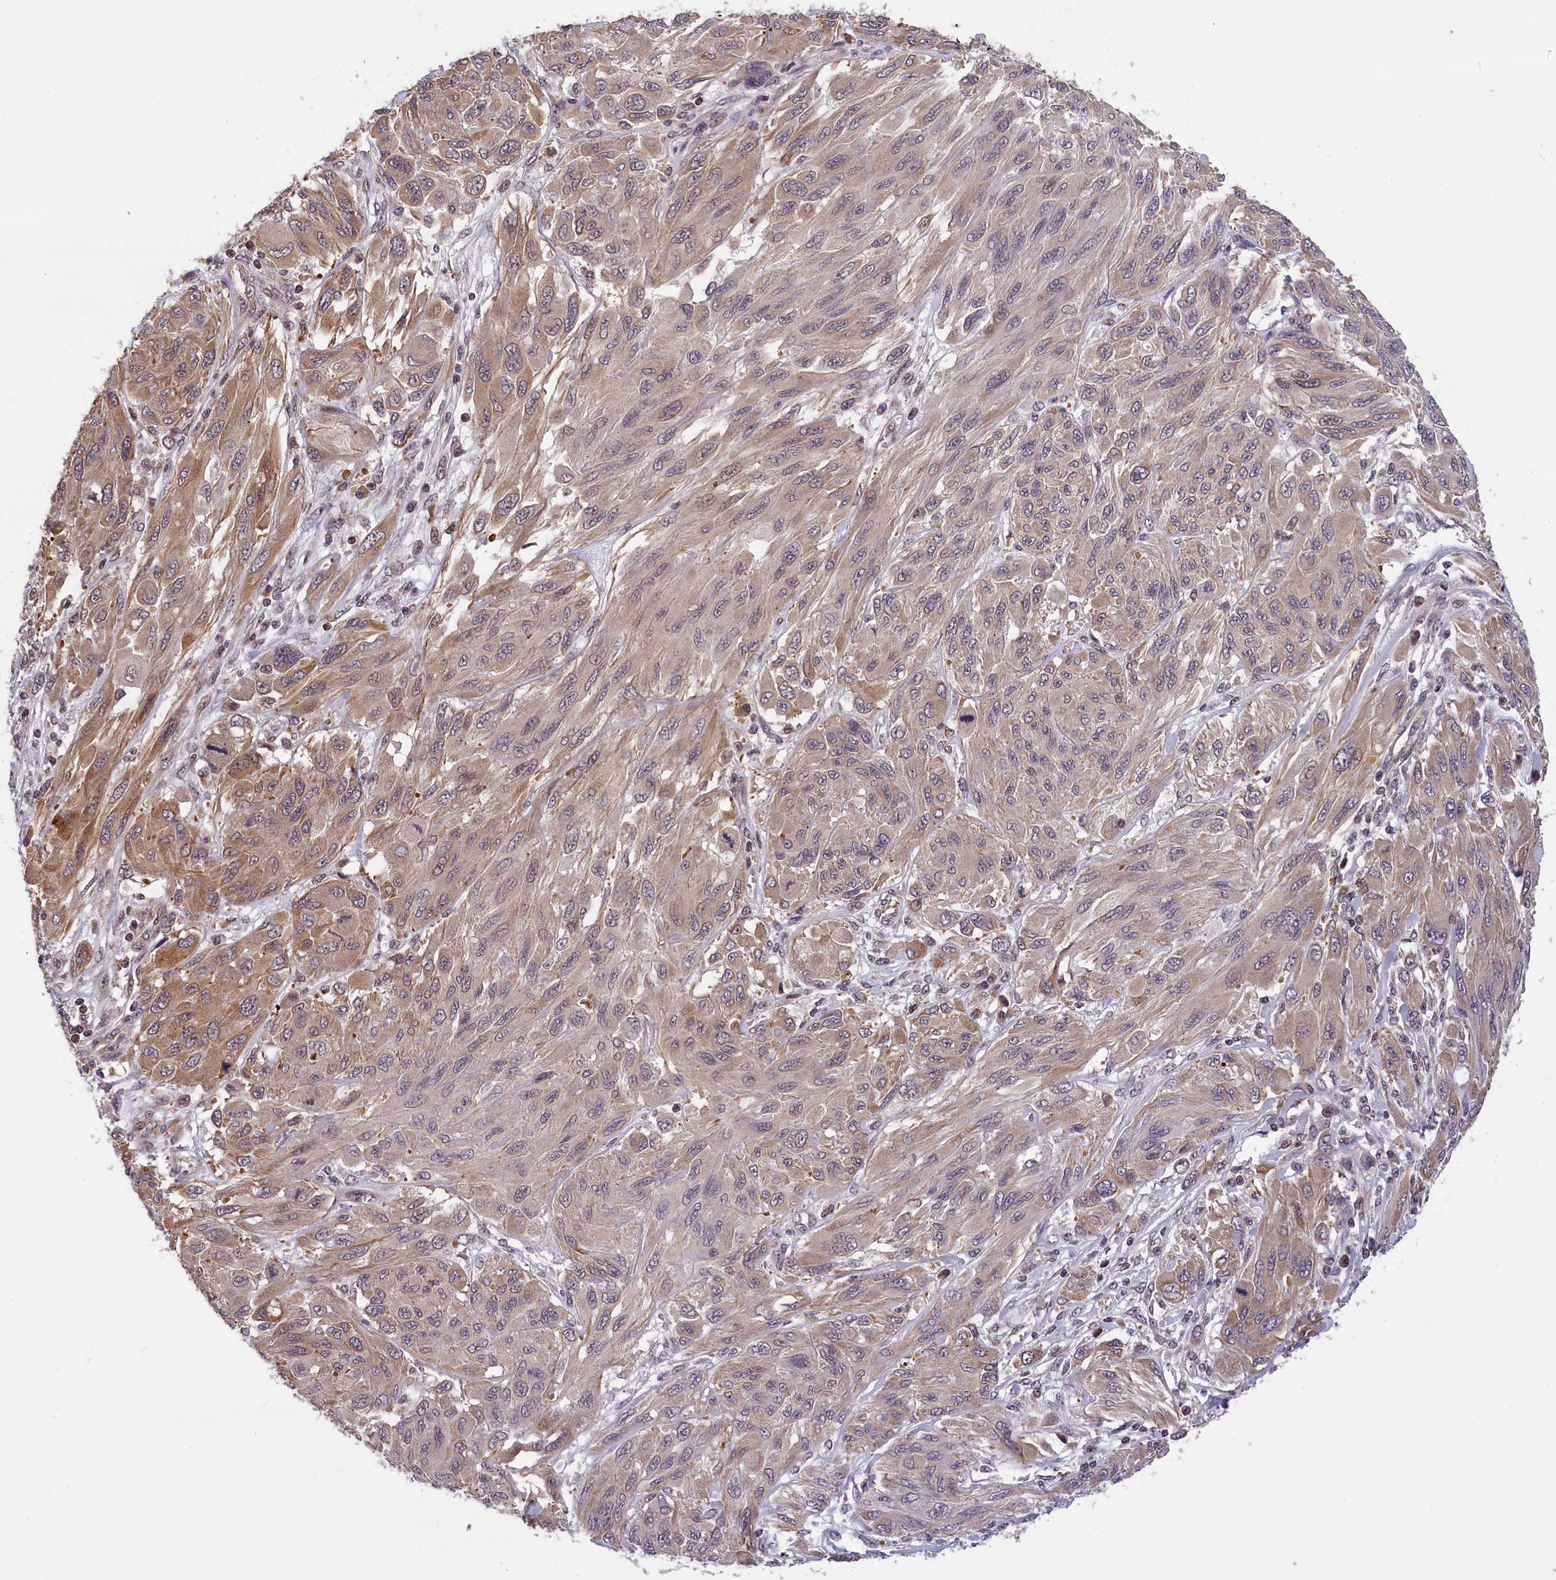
{"staining": {"intensity": "weak", "quantity": ">75%", "location": "cytoplasmic/membranous"}, "tissue": "melanoma", "cell_type": "Tumor cells", "image_type": "cancer", "snomed": [{"axis": "morphology", "description": "Malignant melanoma, NOS"}, {"axis": "topography", "description": "Skin"}], "caption": "Protein staining of melanoma tissue reveals weak cytoplasmic/membranous staining in approximately >75% of tumor cells. The staining was performed using DAB, with brown indicating positive protein expression. Nuclei are stained blue with hematoxylin.", "gene": "KCNK6", "patient": {"sex": "female", "age": 91}}